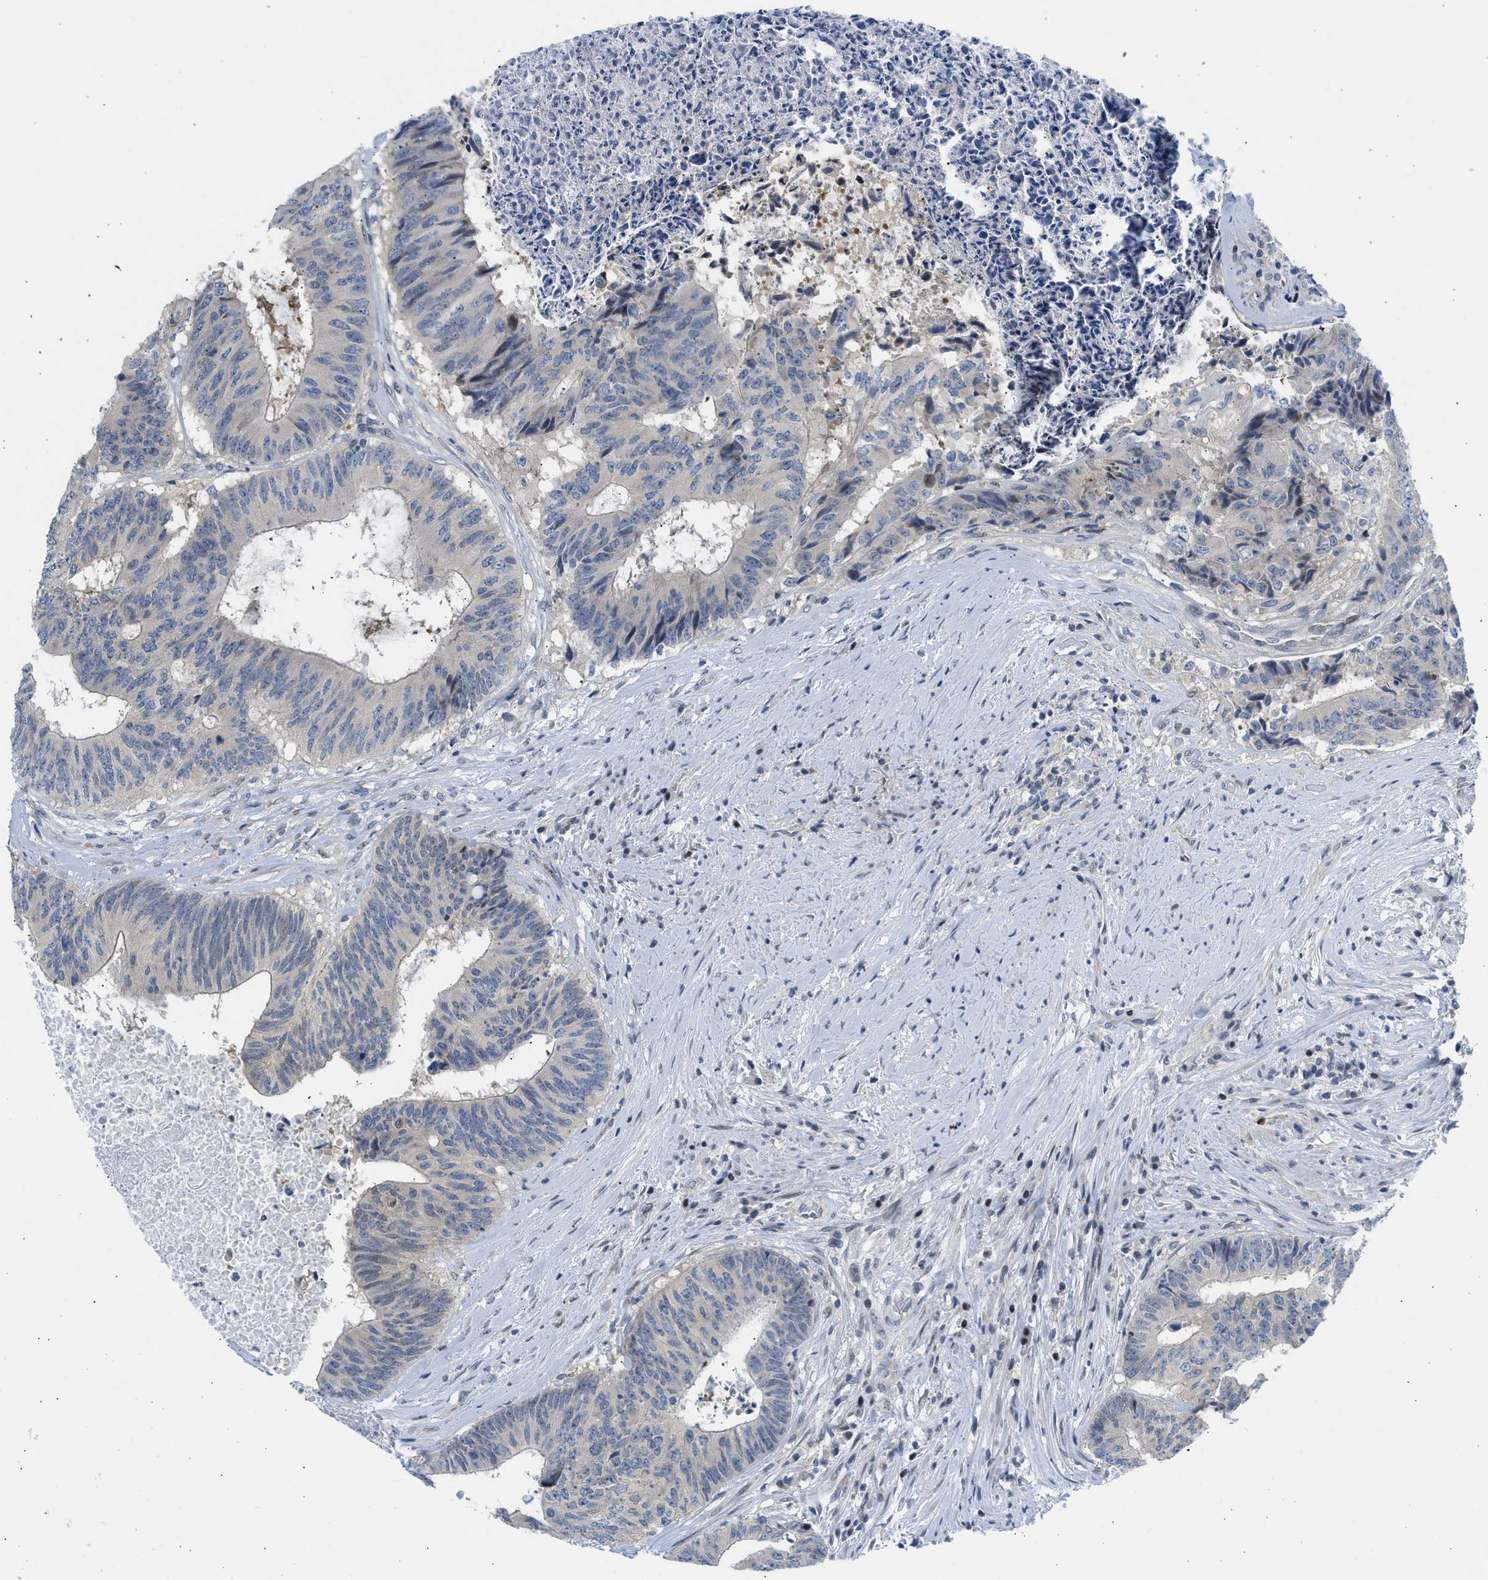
{"staining": {"intensity": "weak", "quantity": "<25%", "location": "nuclear"}, "tissue": "colorectal cancer", "cell_type": "Tumor cells", "image_type": "cancer", "snomed": [{"axis": "morphology", "description": "Adenocarcinoma, NOS"}, {"axis": "topography", "description": "Rectum"}], "caption": "The image displays no significant expression in tumor cells of colorectal cancer (adenocarcinoma).", "gene": "OLIG3", "patient": {"sex": "male", "age": 72}}